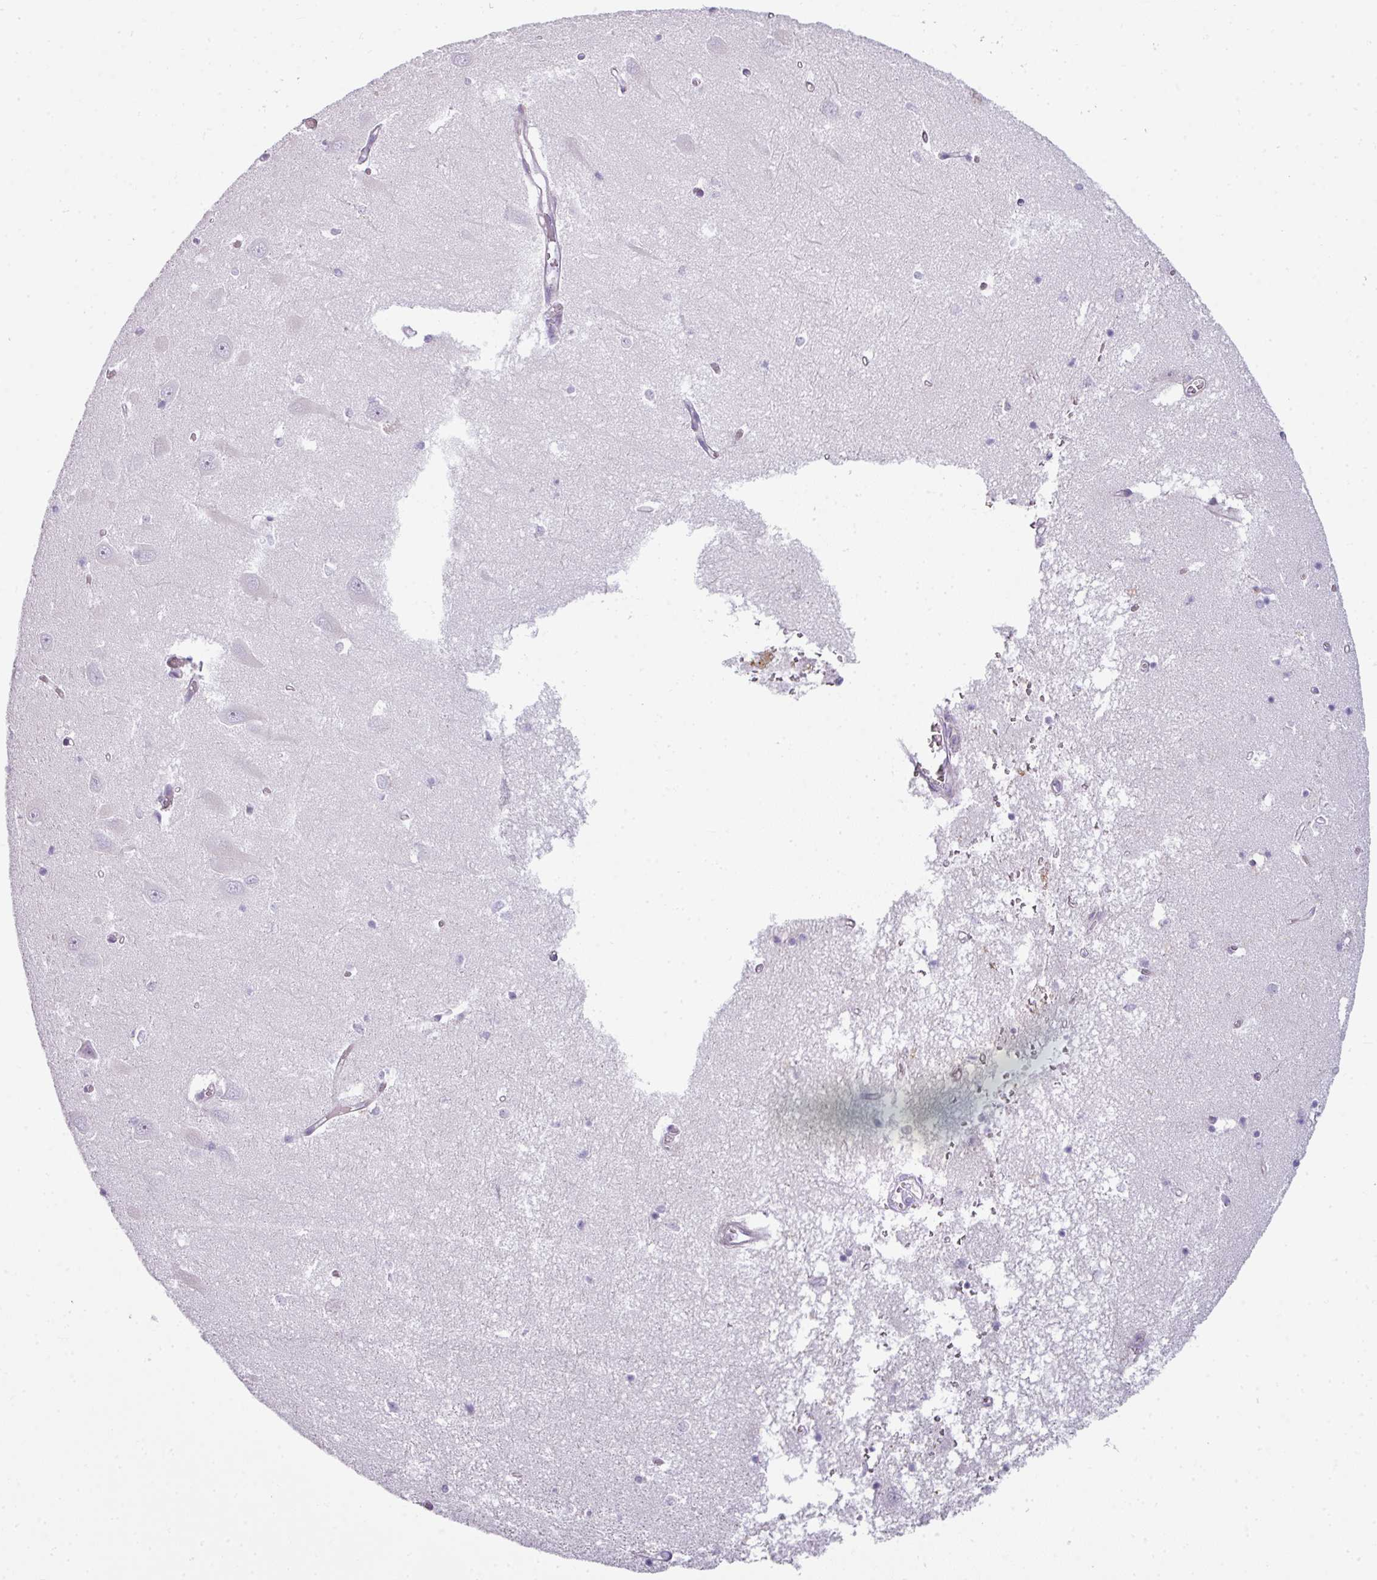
{"staining": {"intensity": "negative", "quantity": "none", "location": "none"}, "tissue": "hippocampus", "cell_type": "Glial cells", "image_type": "normal", "snomed": [{"axis": "morphology", "description": "Normal tissue, NOS"}, {"axis": "topography", "description": "Hippocampus"}], "caption": "DAB (3,3'-diaminobenzidine) immunohistochemical staining of unremarkable human hippocampus shows no significant positivity in glial cells.", "gene": "STAT5A", "patient": {"sex": "male", "age": 70}}